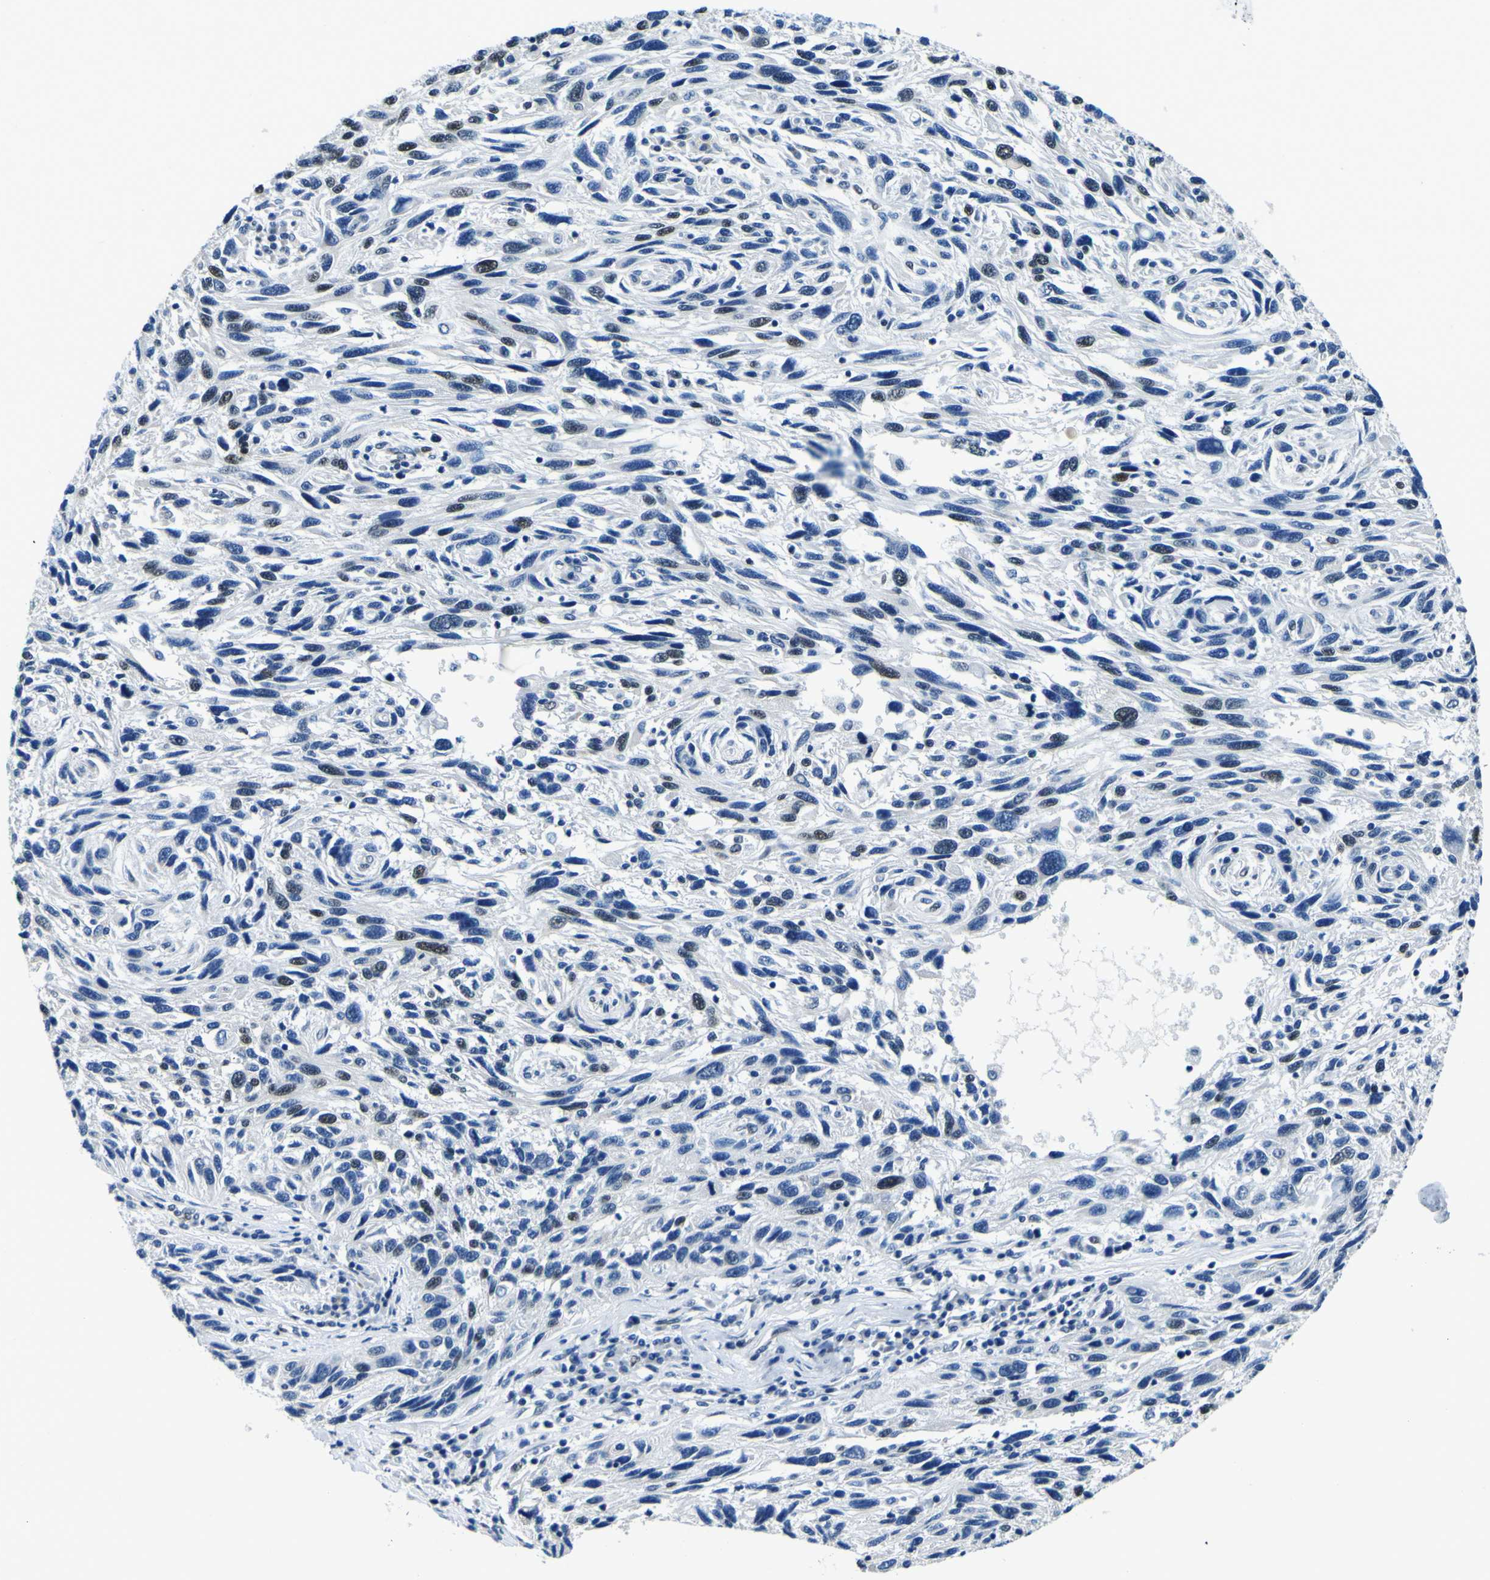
{"staining": {"intensity": "moderate", "quantity": "25%-75%", "location": "nuclear"}, "tissue": "melanoma", "cell_type": "Tumor cells", "image_type": "cancer", "snomed": [{"axis": "morphology", "description": "Malignant melanoma, NOS"}, {"axis": "topography", "description": "Skin"}], "caption": "Immunohistochemical staining of malignant melanoma demonstrates medium levels of moderate nuclear expression in about 25%-75% of tumor cells.", "gene": "SP1", "patient": {"sex": "male", "age": 53}}